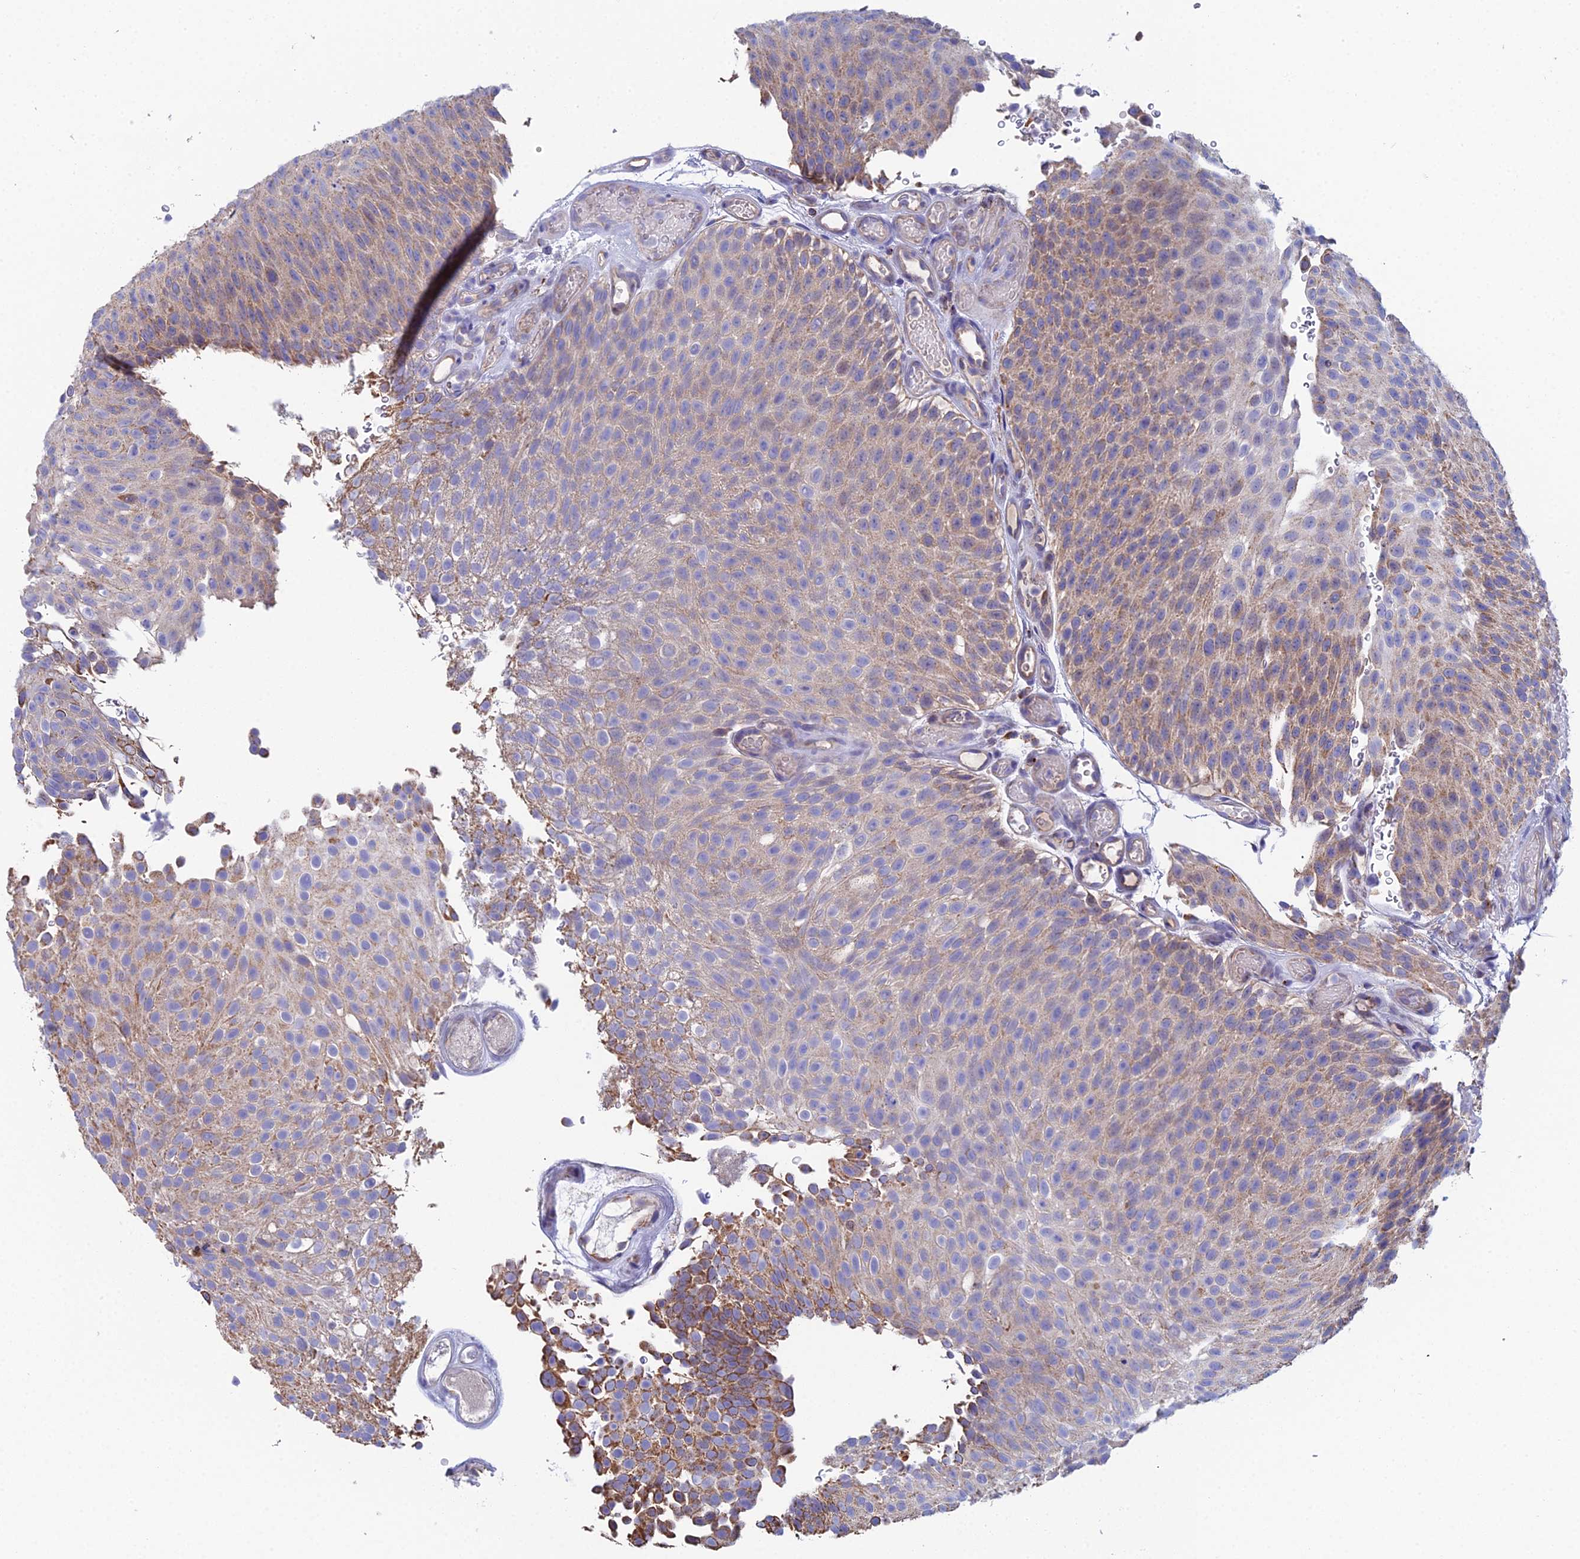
{"staining": {"intensity": "moderate", "quantity": "25%-75%", "location": "cytoplasmic/membranous"}, "tissue": "urothelial cancer", "cell_type": "Tumor cells", "image_type": "cancer", "snomed": [{"axis": "morphology", "description": "Urothelial carcinoma, Low grade"}, {"axis": "topography", "description": "Urinary bladder"}], "caption": "Tumor cells show moderate cytoplasmic/membranous expression in about 25%-75% of cells in low-grade urothelial carcinoma.", "gene": "SPOCK2", "patient": {"sex": "male", "age": 78}}